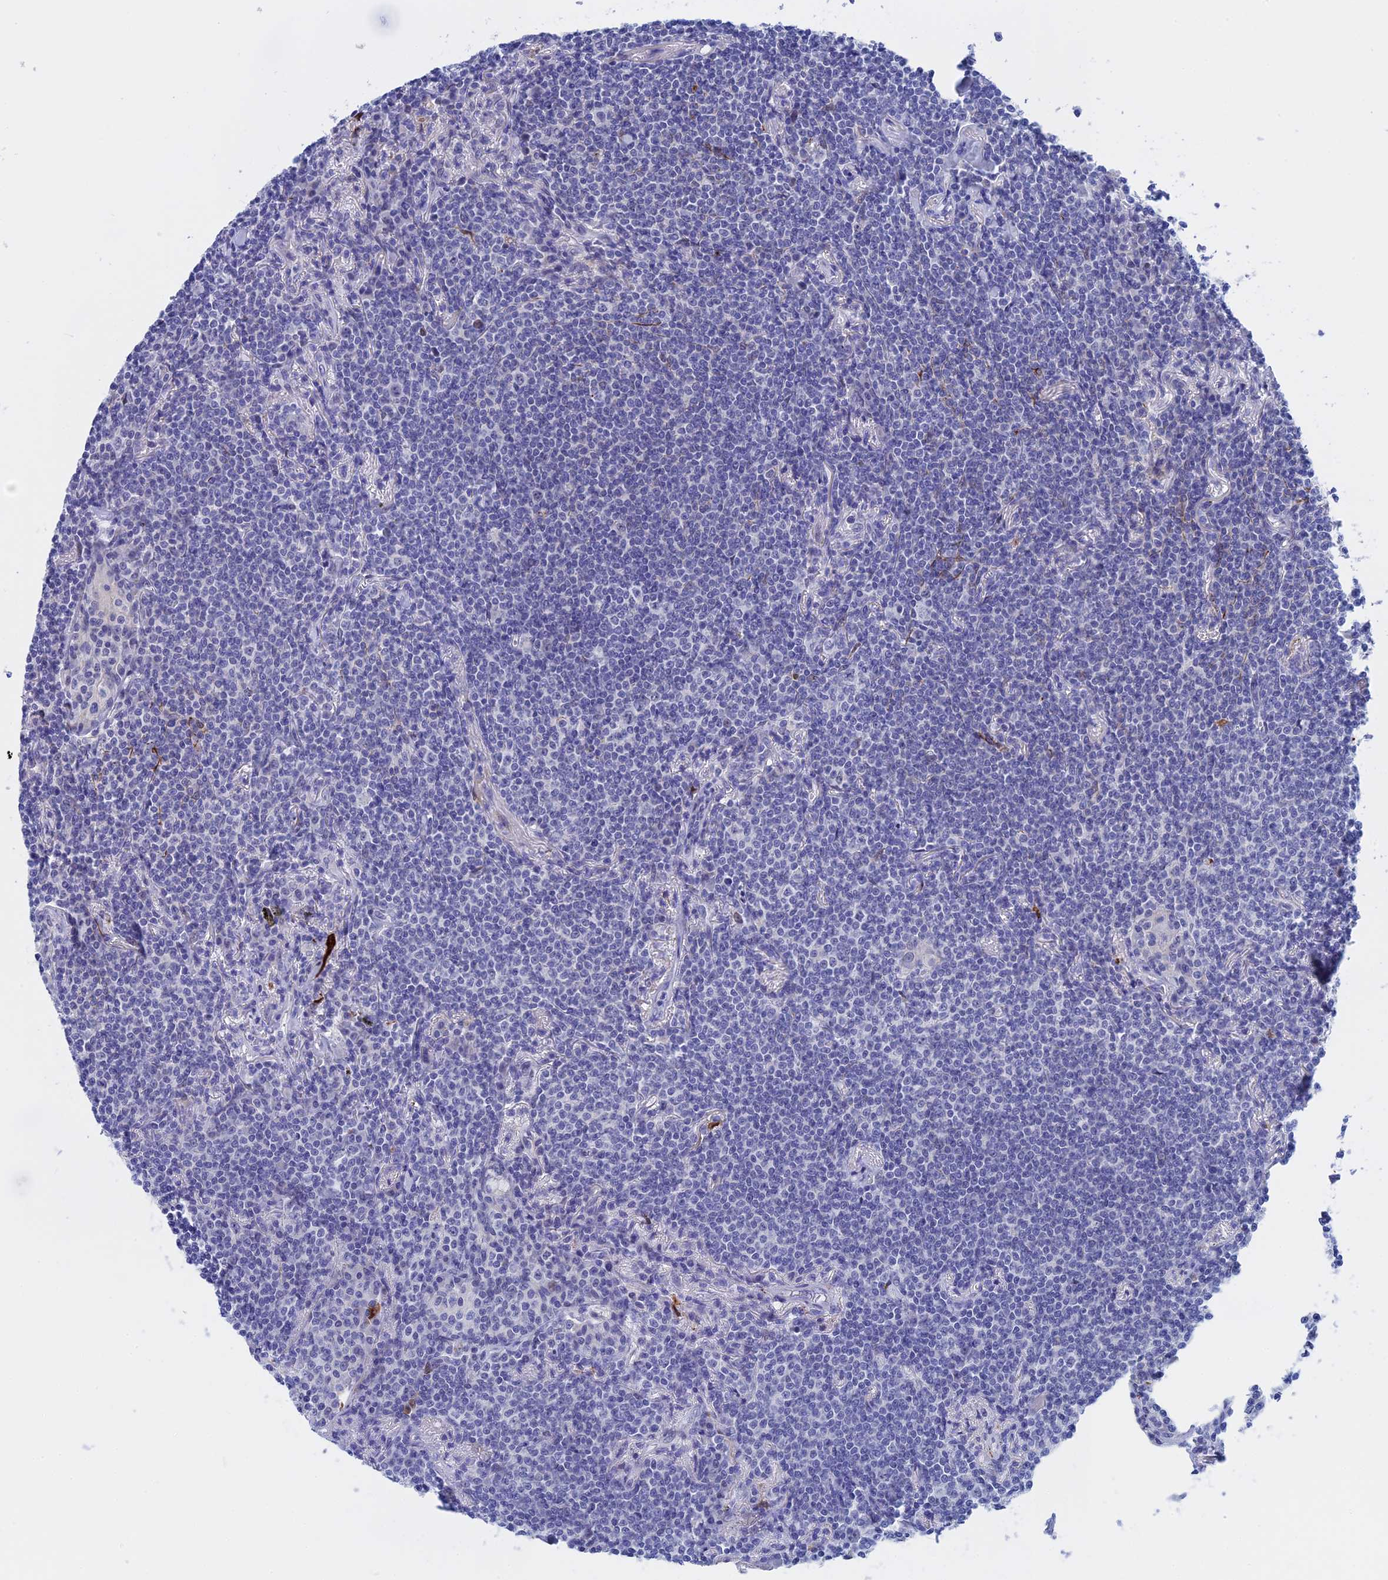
{"staining": {"intensity": "negative", "quantity": "none", "location": "none"}, "tissue": "lymphoma", "cell_type": "Tumor cells", "image_type": "cancer", "snomed": [{"axis": "morphology", "description": "Malignant lymphoma, non-Hodgkin's type, Low grade"}, {"axis": "topography", "description": "Lung"}], "caption": "This photomicrograph is of low-grade malignant lymphoma, non-Hodgkin's type stained with immunohistochemistry to label a protein in brown with the nuclei are counter-stained blue. There is no positivity in tumor cells. Brightfield microscopy of immunohistochemistry stained with DAB (3,3'-diaminobenzidine) (brown) and hematoxylin (blue), captured at high magnification.", "gene": "WDR83", "patient": {"sex": "female", "age": 71}}